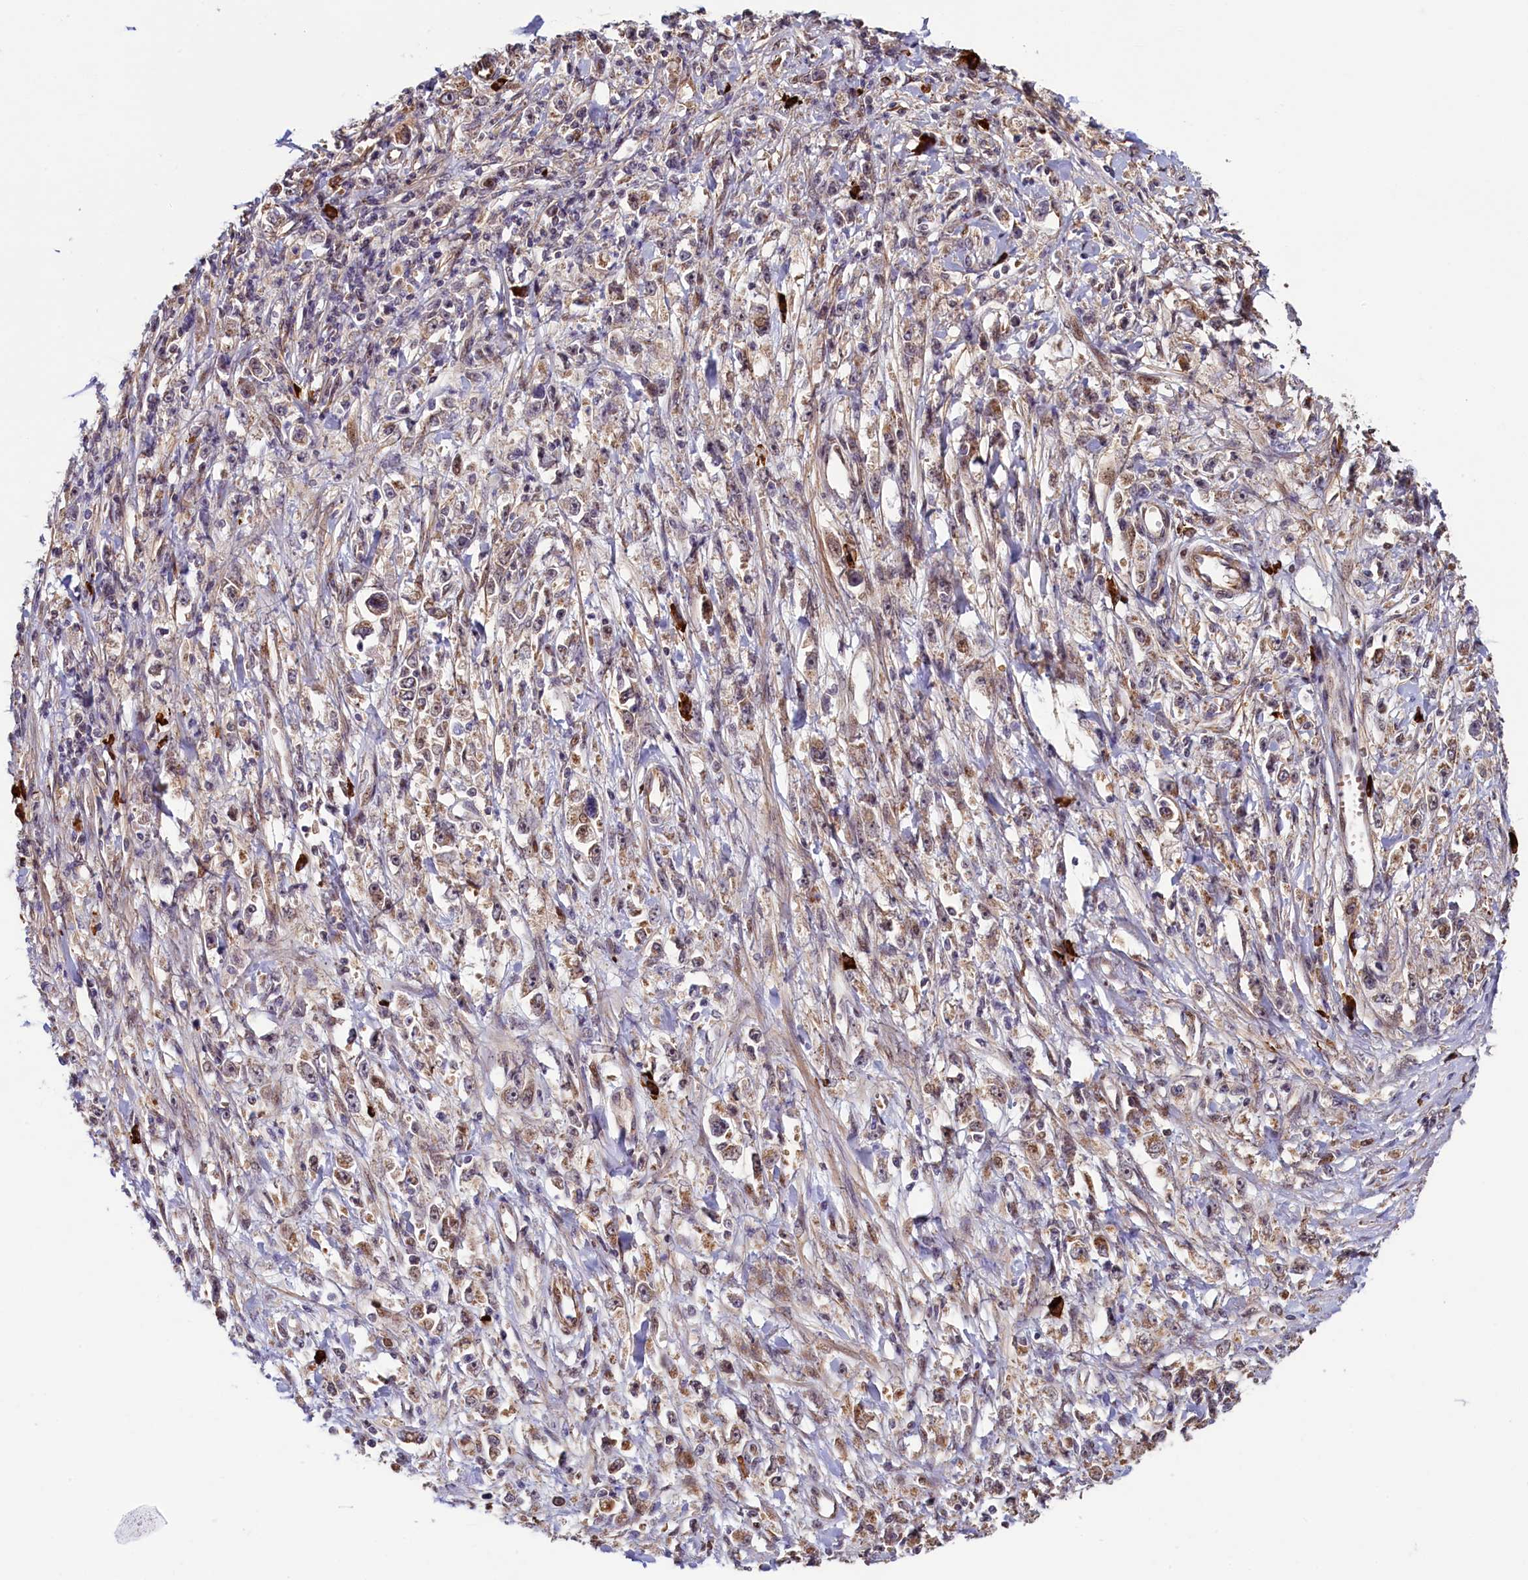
{"staining": {"intensity": "moderate", "quantity": ">75%", "location": "cytoplasmic/membranous"}, "tissue": "stomach cancer", "cell_type": "Tumor cells", "image_type": "cancer", "snomed": [{"axis": "morphology", "description": "Adenocarcinoma, NOS"}, {"axis": "topography", "description": "Stomach"}], "caption": "Immunohistochemistry (IHC) histopathology image of human stomach cancer (adenocarcinoma) stained for a protein (brown), which reveals medium levels of moderate cytoplasmic/membranous expression in about >75% of tumor cells.", "gene": "RBFA", "patient": {"sex": "female", "age": 59}}